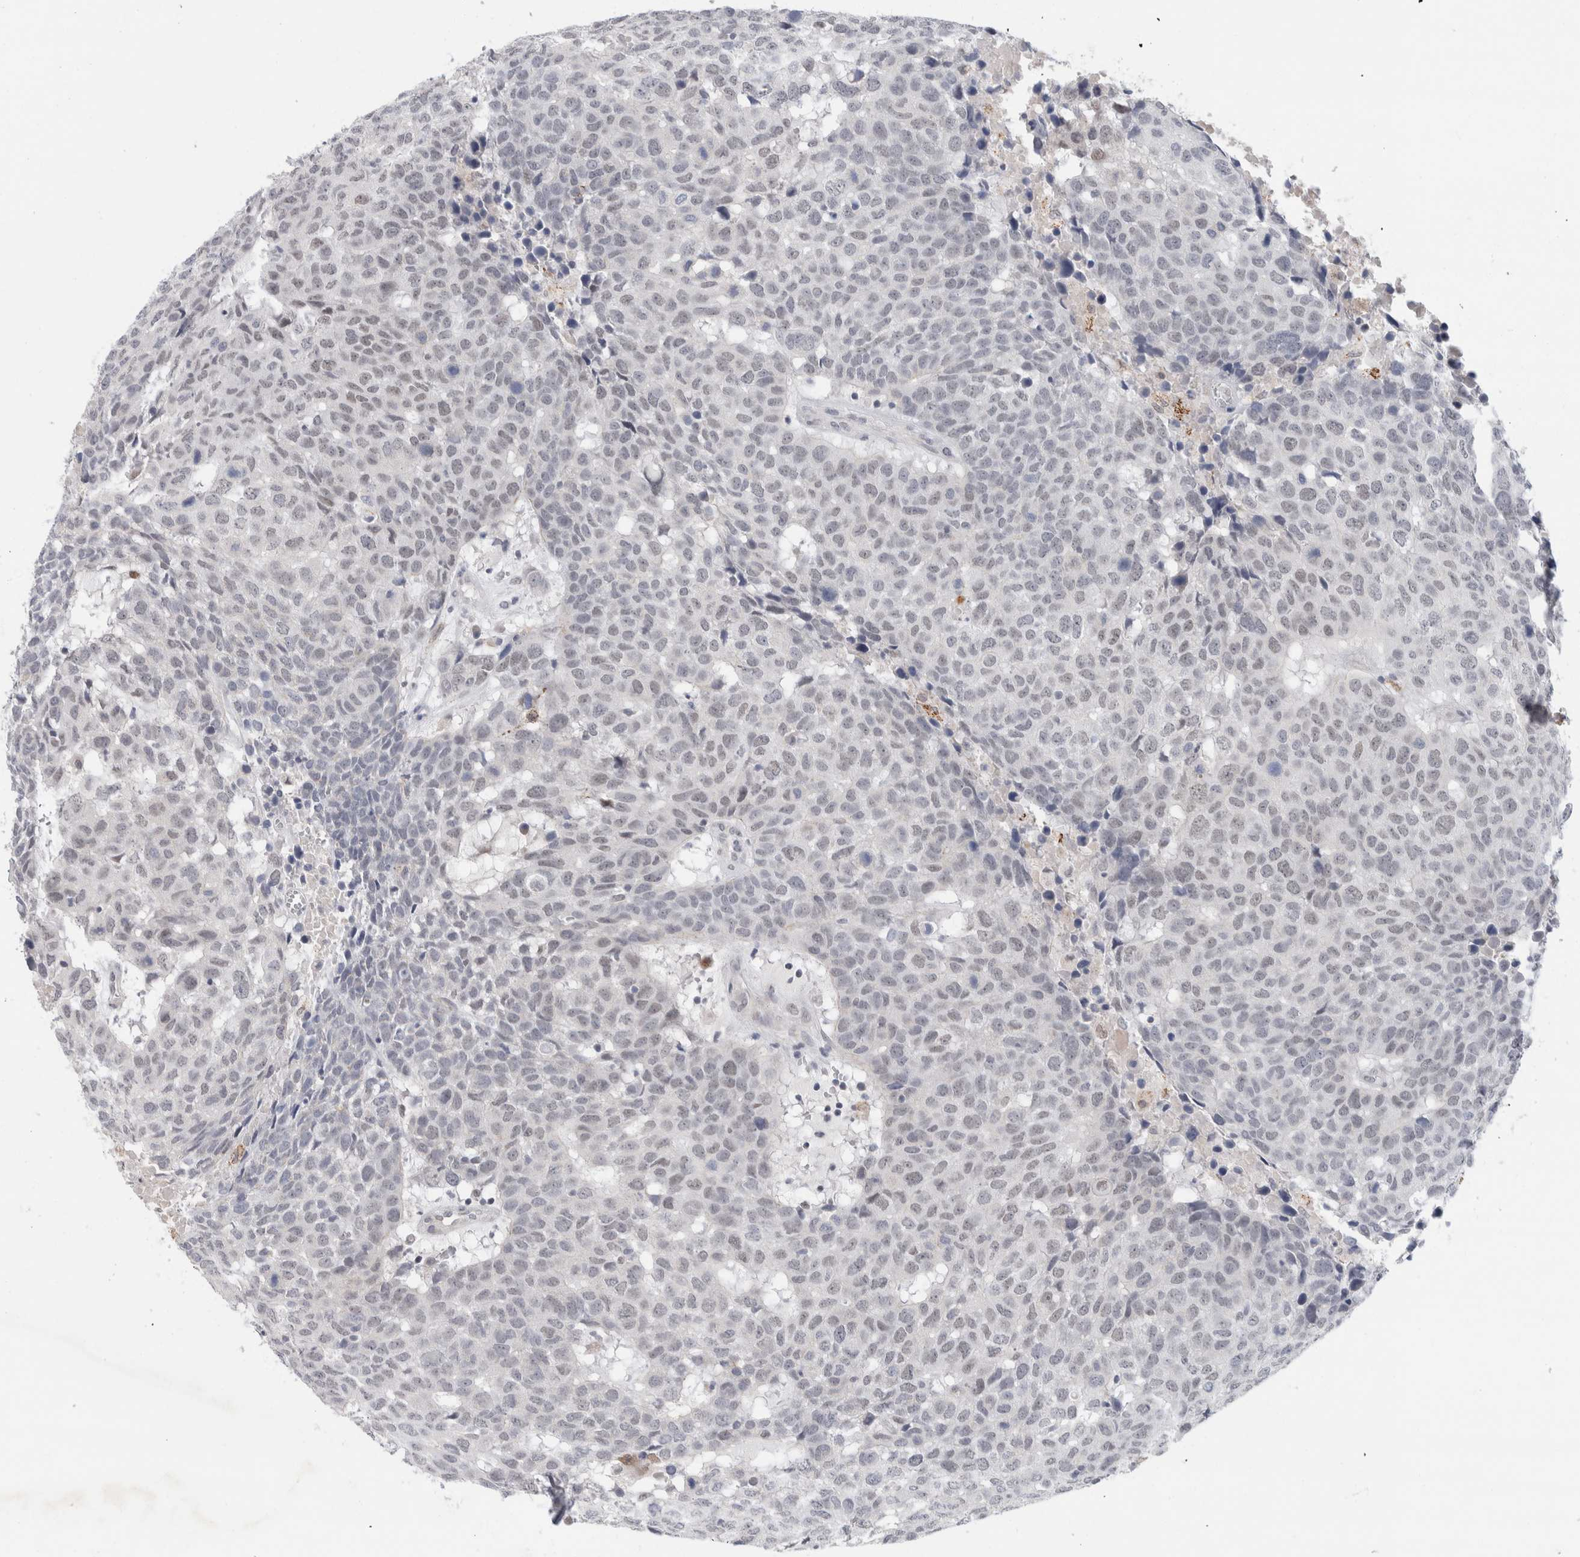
{"staining": {"intensity": "negative", "quantity": "none", "location": "none"}, "tissue": "head and neck cancer", "cell_type": "Tumor cells", "image_type": "cancer", "snomed": [{"axis": "morphology", "description": "Squamous cell carcinoma, NOS"}, {"axis": "topography", "description": "Head-Neck"}], "caption": "Immunohistochemical staining of human squamous cell carcinoma (head and neck) exhibits no significant positivity in tumor cells.", "gene": "NIPA1", "patient": {"sex": "male", "age": 66}}